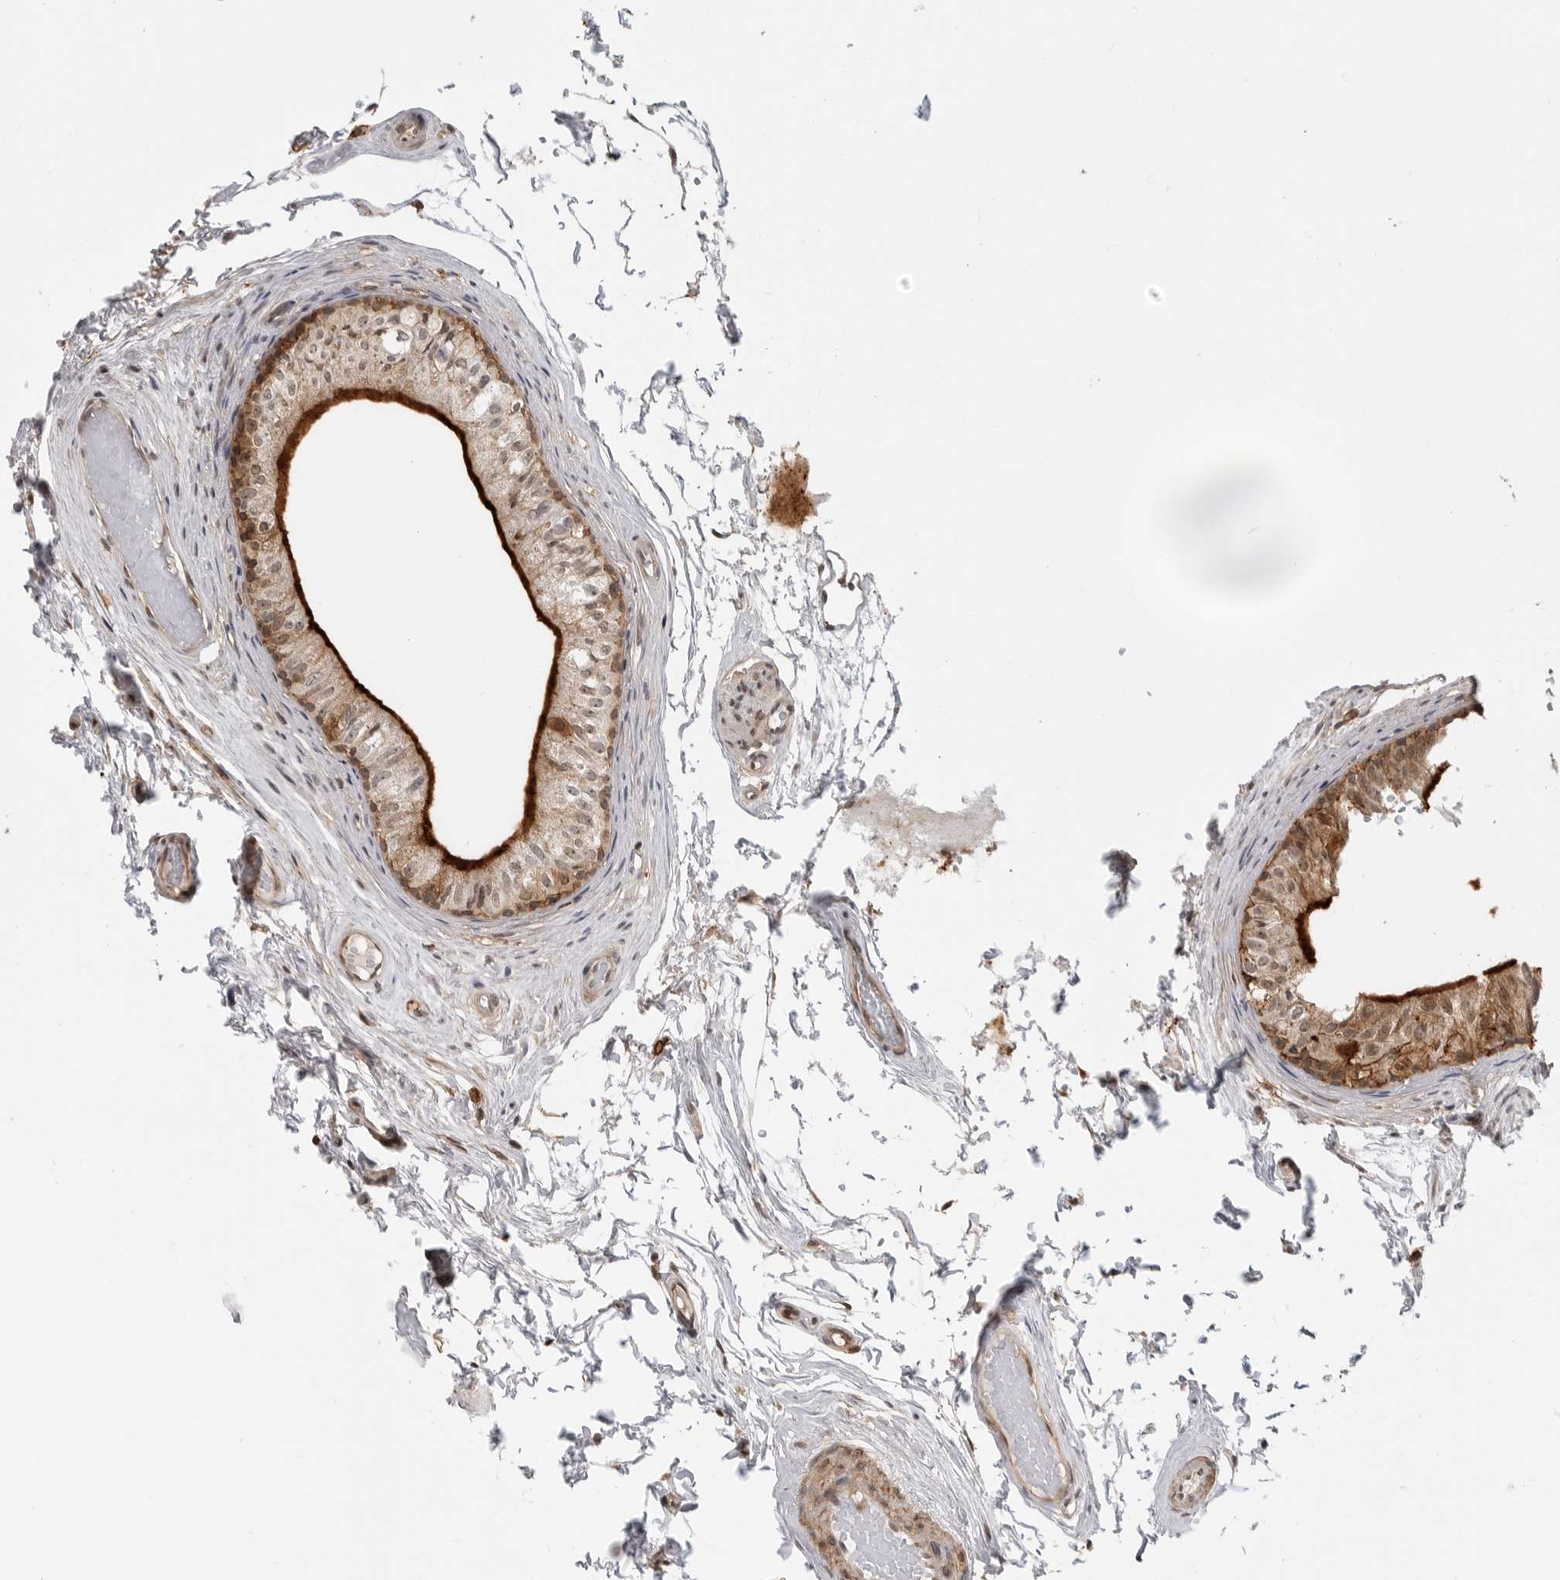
{"staining": {"intensity": "strong", "quantity": ">75%", "location": "cytoplasmic/membranous"}, "tissue": "epididymis", "cell_type": "Glandular cells", "image_type": "normal", "snomed": [{"axis": "morphology", "description": "Normal tissue, NOS"}, {"axis": "topography", "description": "Epididymis"}], "caption": "A high amount of strong cytoplasmic/membranous positivity is present in about >75% of glandular cells in normal epididymis. The staining was performed using DAB to visualize the protein expression in brown, while the nuclei were stained in blue with hematoxylin (Magnification: 20x).", "gene": "ANXA11", "patient": {"sex": "male", "age": 79}}